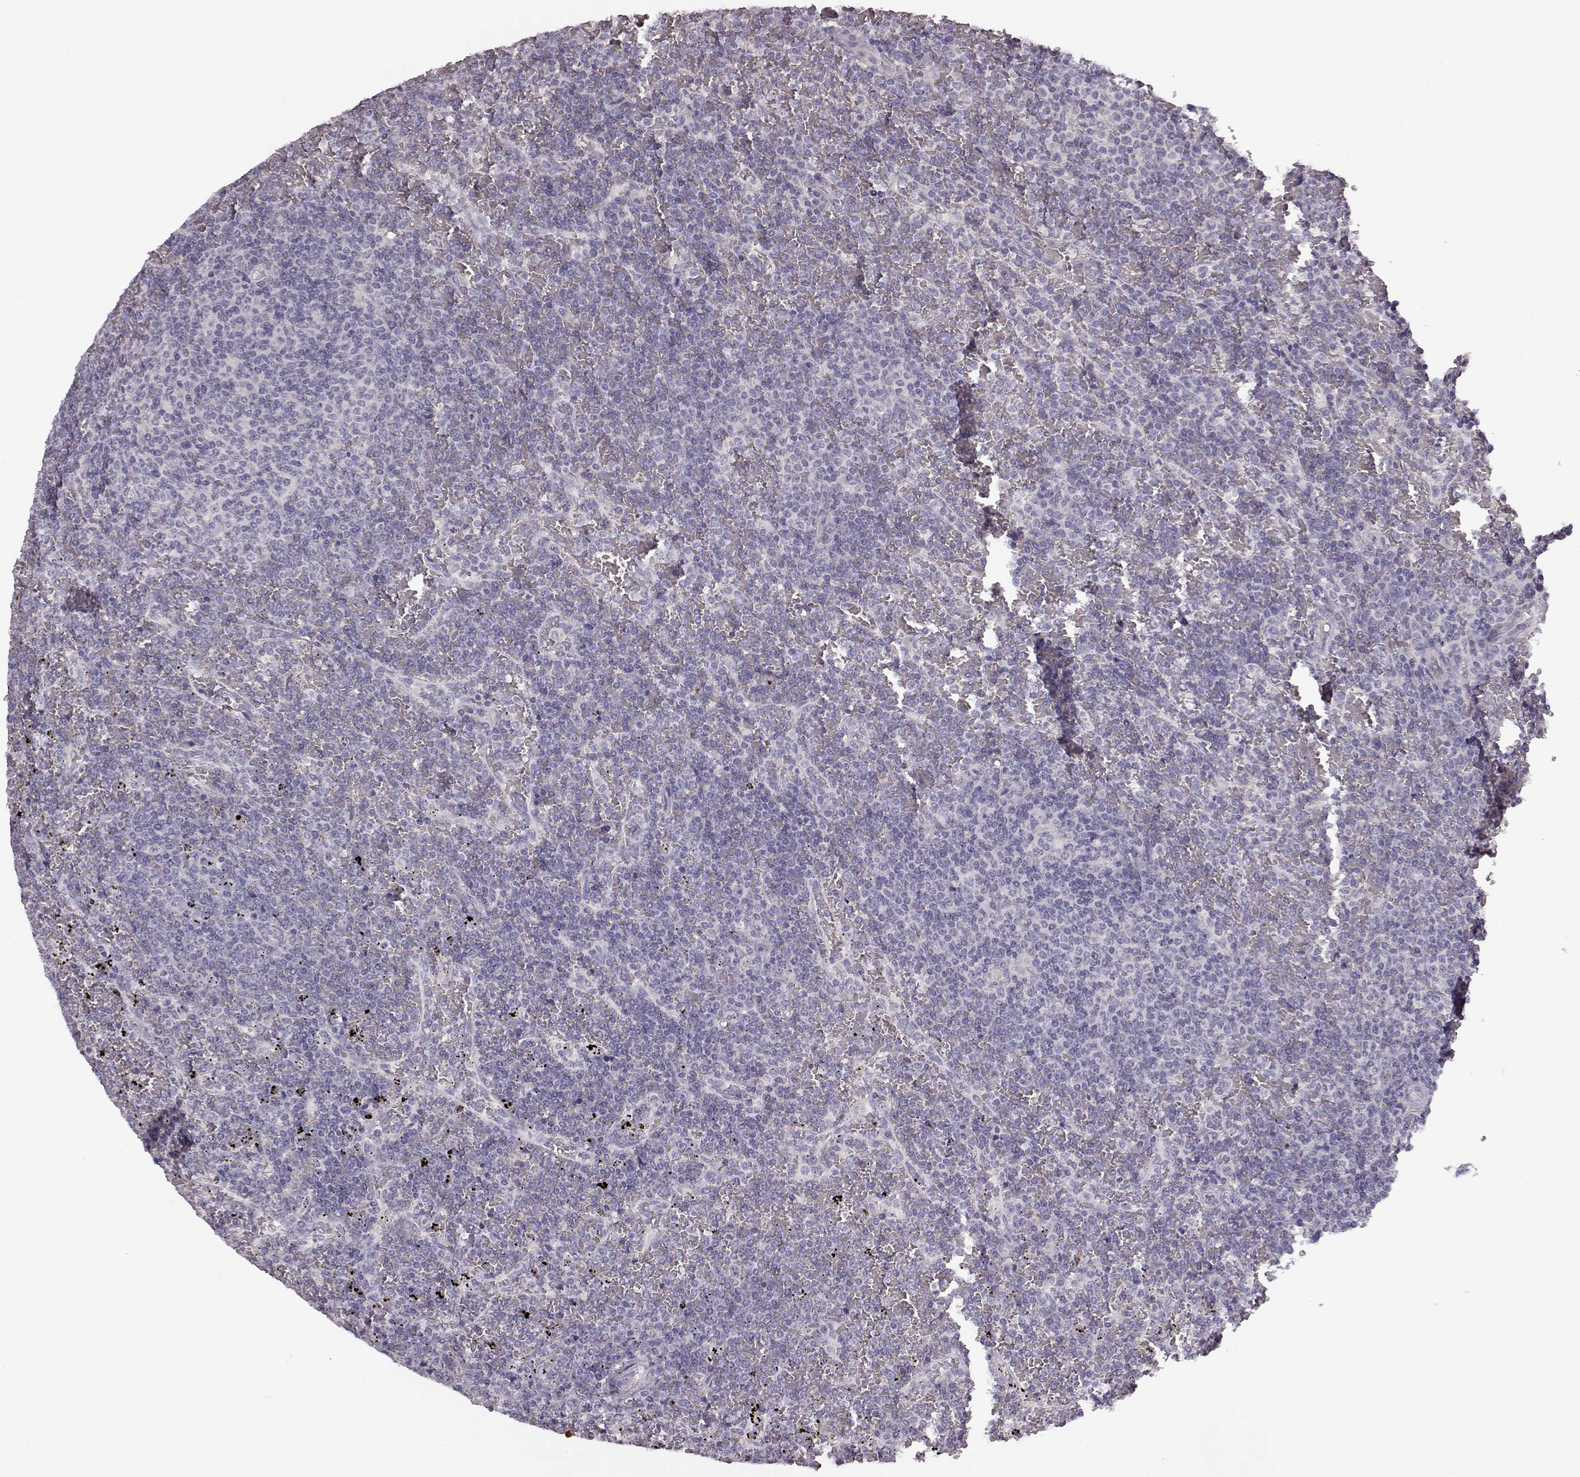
{"staining": {"intensity": "negative", "quantity": "none", "location": "none"}, "tissue": "lymphoma", "cell_type": "Tumor cells", "image_type": "cancer", "snomed": [{"axis": "morphology", "description": "Malignant lymphoma, non-Hodgkin's type, Low grade"}, {"axis": "topography", "description": "Spleen"}], "caption": "A histopathology image of human malignant lymphoma, non-Hodgkin's type (low-grade) is negative for staining in tumor cells.", "gene": "BFSP2", "patient": {"sex": "female", "age": 77}}